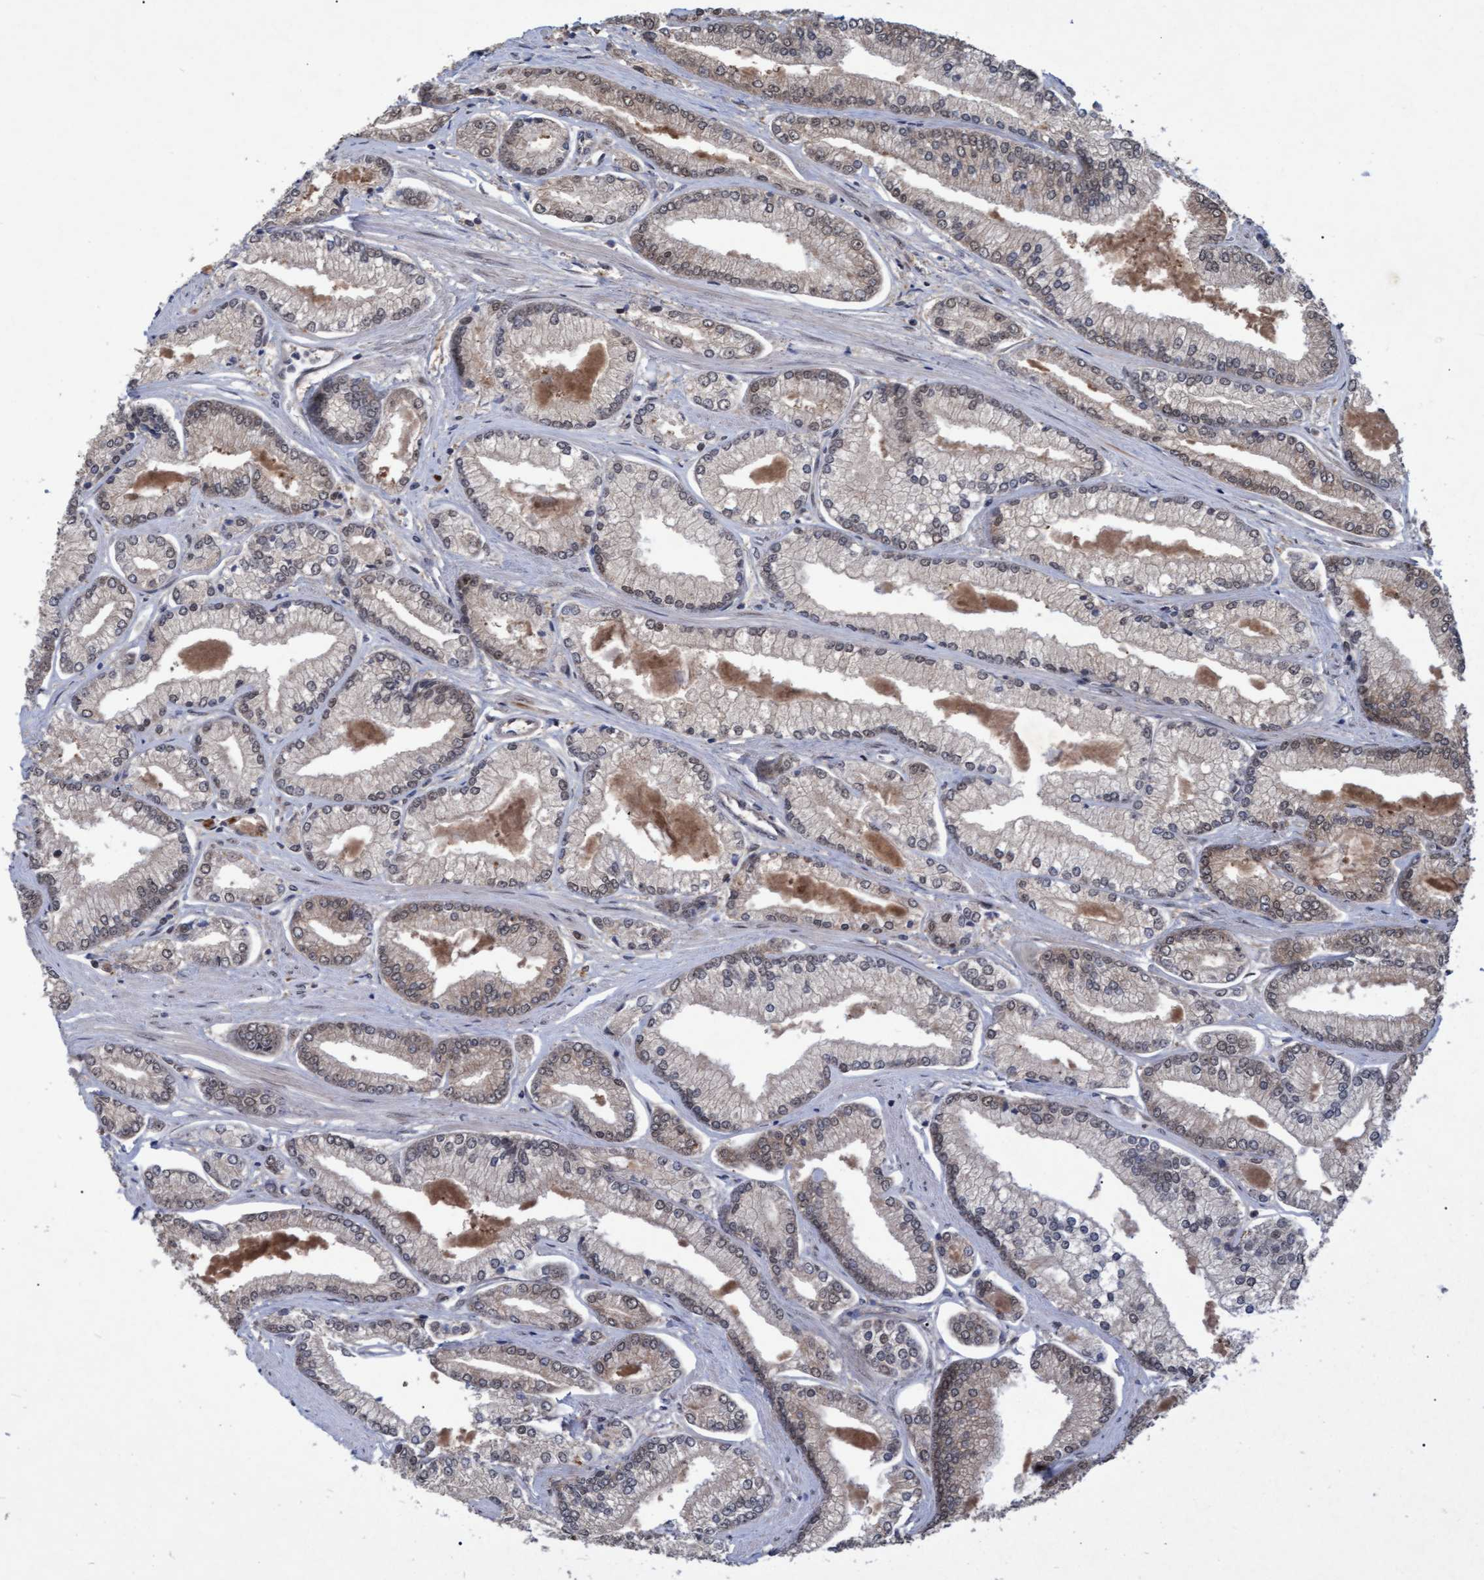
{"staining": {"intensity": "weak", "quantity": "<25%", "location": "cytoplasmic/membranous,nuclear"}, "tissue": "prostate cancer", "cell_type": "Tumor cells", "image_type": "cancer", "snomed": [{"axis": "morphology", "description": "Adenocarcinoma, Low grade"}, {"axis": "topography", "description": "Prostate"}], "caption": "Immunohistochemistry (IHC) photomicrograph of neoplastic tissue: human prostate cancer (low-grade adenocarcinoma) stained with DAB demonstrates no significant protein staining in tumor cells.", "gene": "PSMB6", "patient": {"sex": "male", "age": 52}}